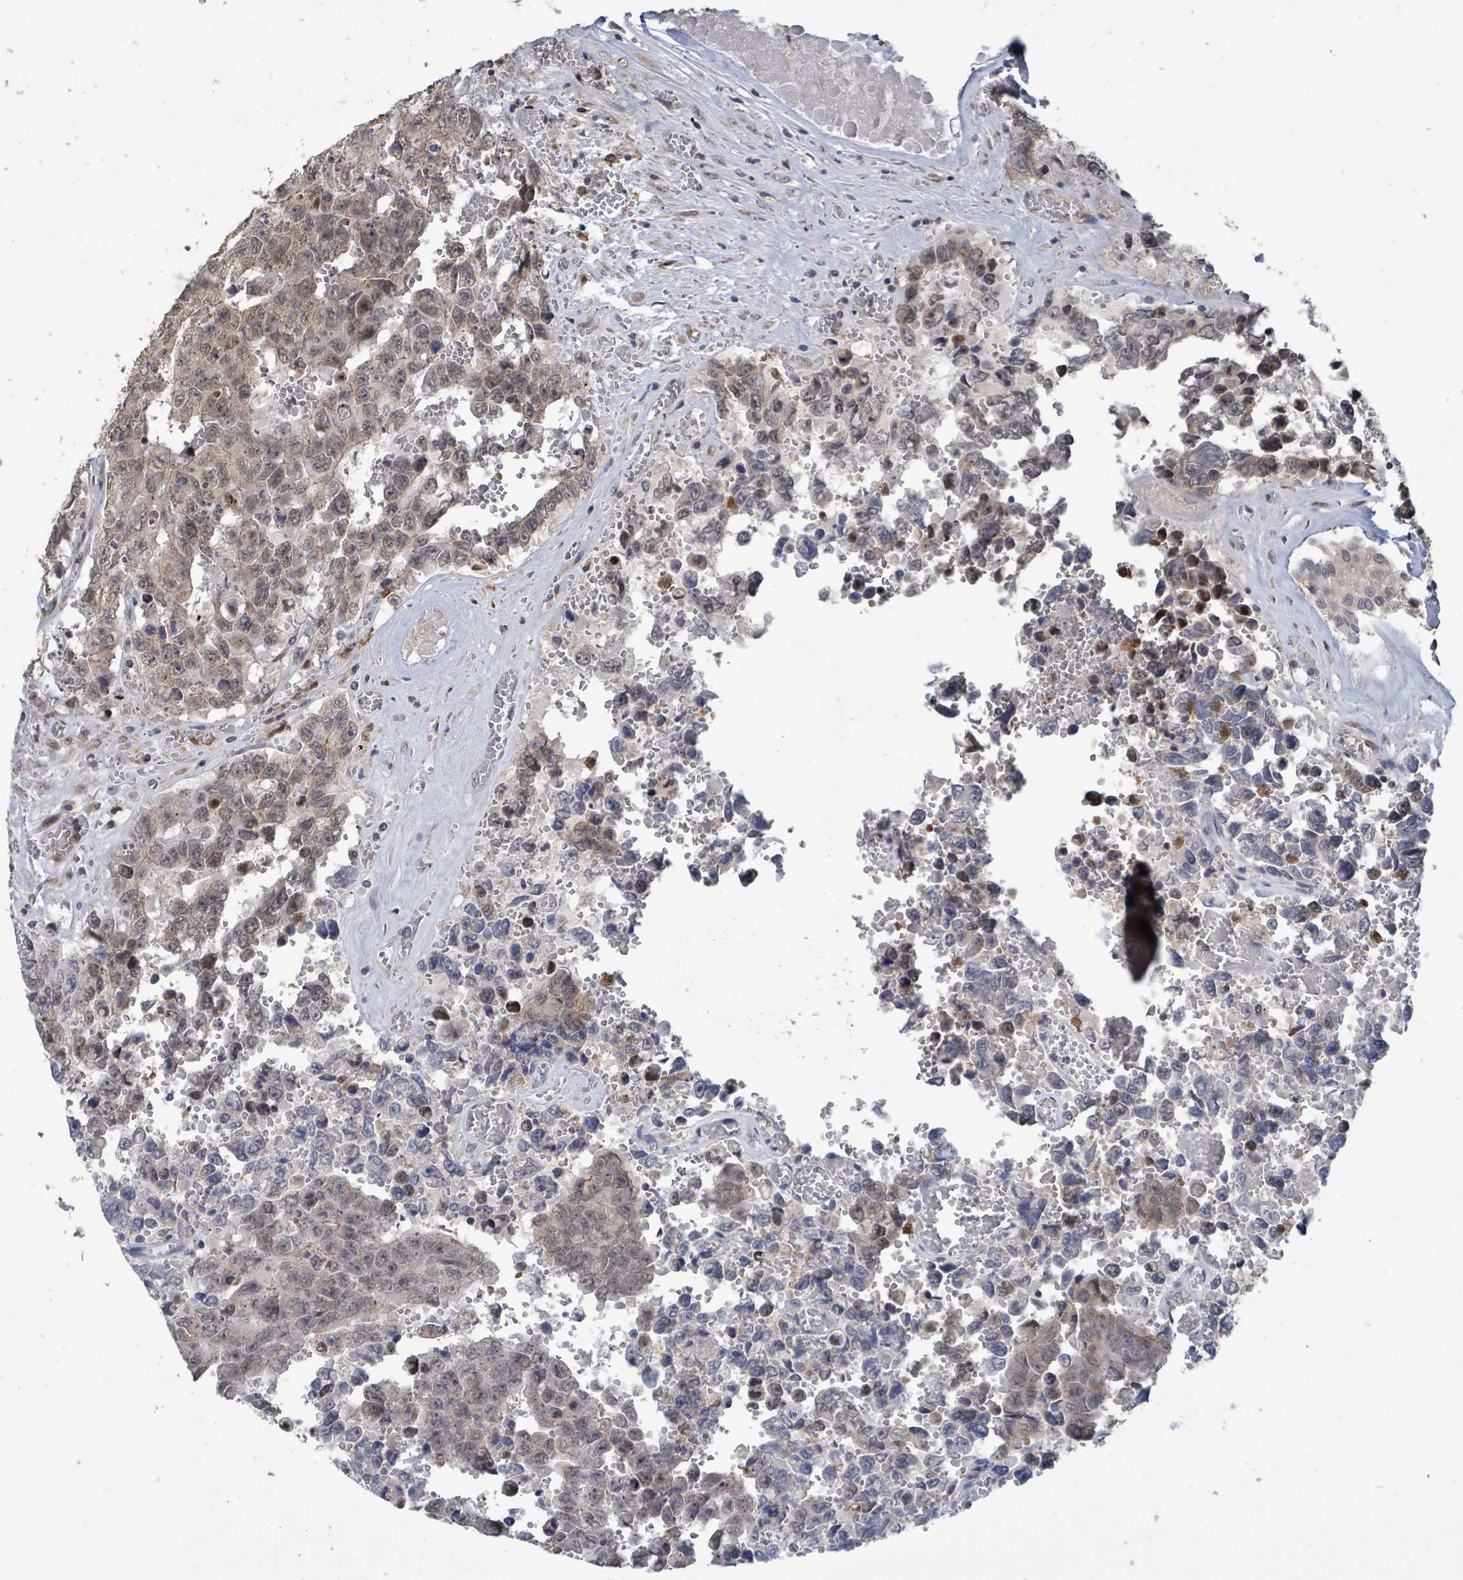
{"staining": {"intensity": "weak", "quantity": ">75%", "location": "cytoplasmic/membranous,nuclear"}, "tissue": "testis cancer", "cell_type": "Tumor cells", "image_type": "cancer", "snomed": [{"axis": "morphology", "description": "Normal tissue, NOS"}, {"axis": "morphology", "description": "Carcinoma, Embryonal, NOS"}, {"axis": "topography", "description": "Testis"}, {"axis": "topography", "description": "Epididymis"}], "caption": "Protein staining demonstrates weak cytoplasmic/membranous and nuclear positivity in approximately >75% of tumor cells in embryonal carcinoma (testis). The protein is stained brown, and the nuclei are stained in blue (DAB (3,3'-diaminobenzidine) IHC with brightfield microscopy, high magnification).", "gene": "COQ6", "patient": {"sex": "male", "age": 25}}